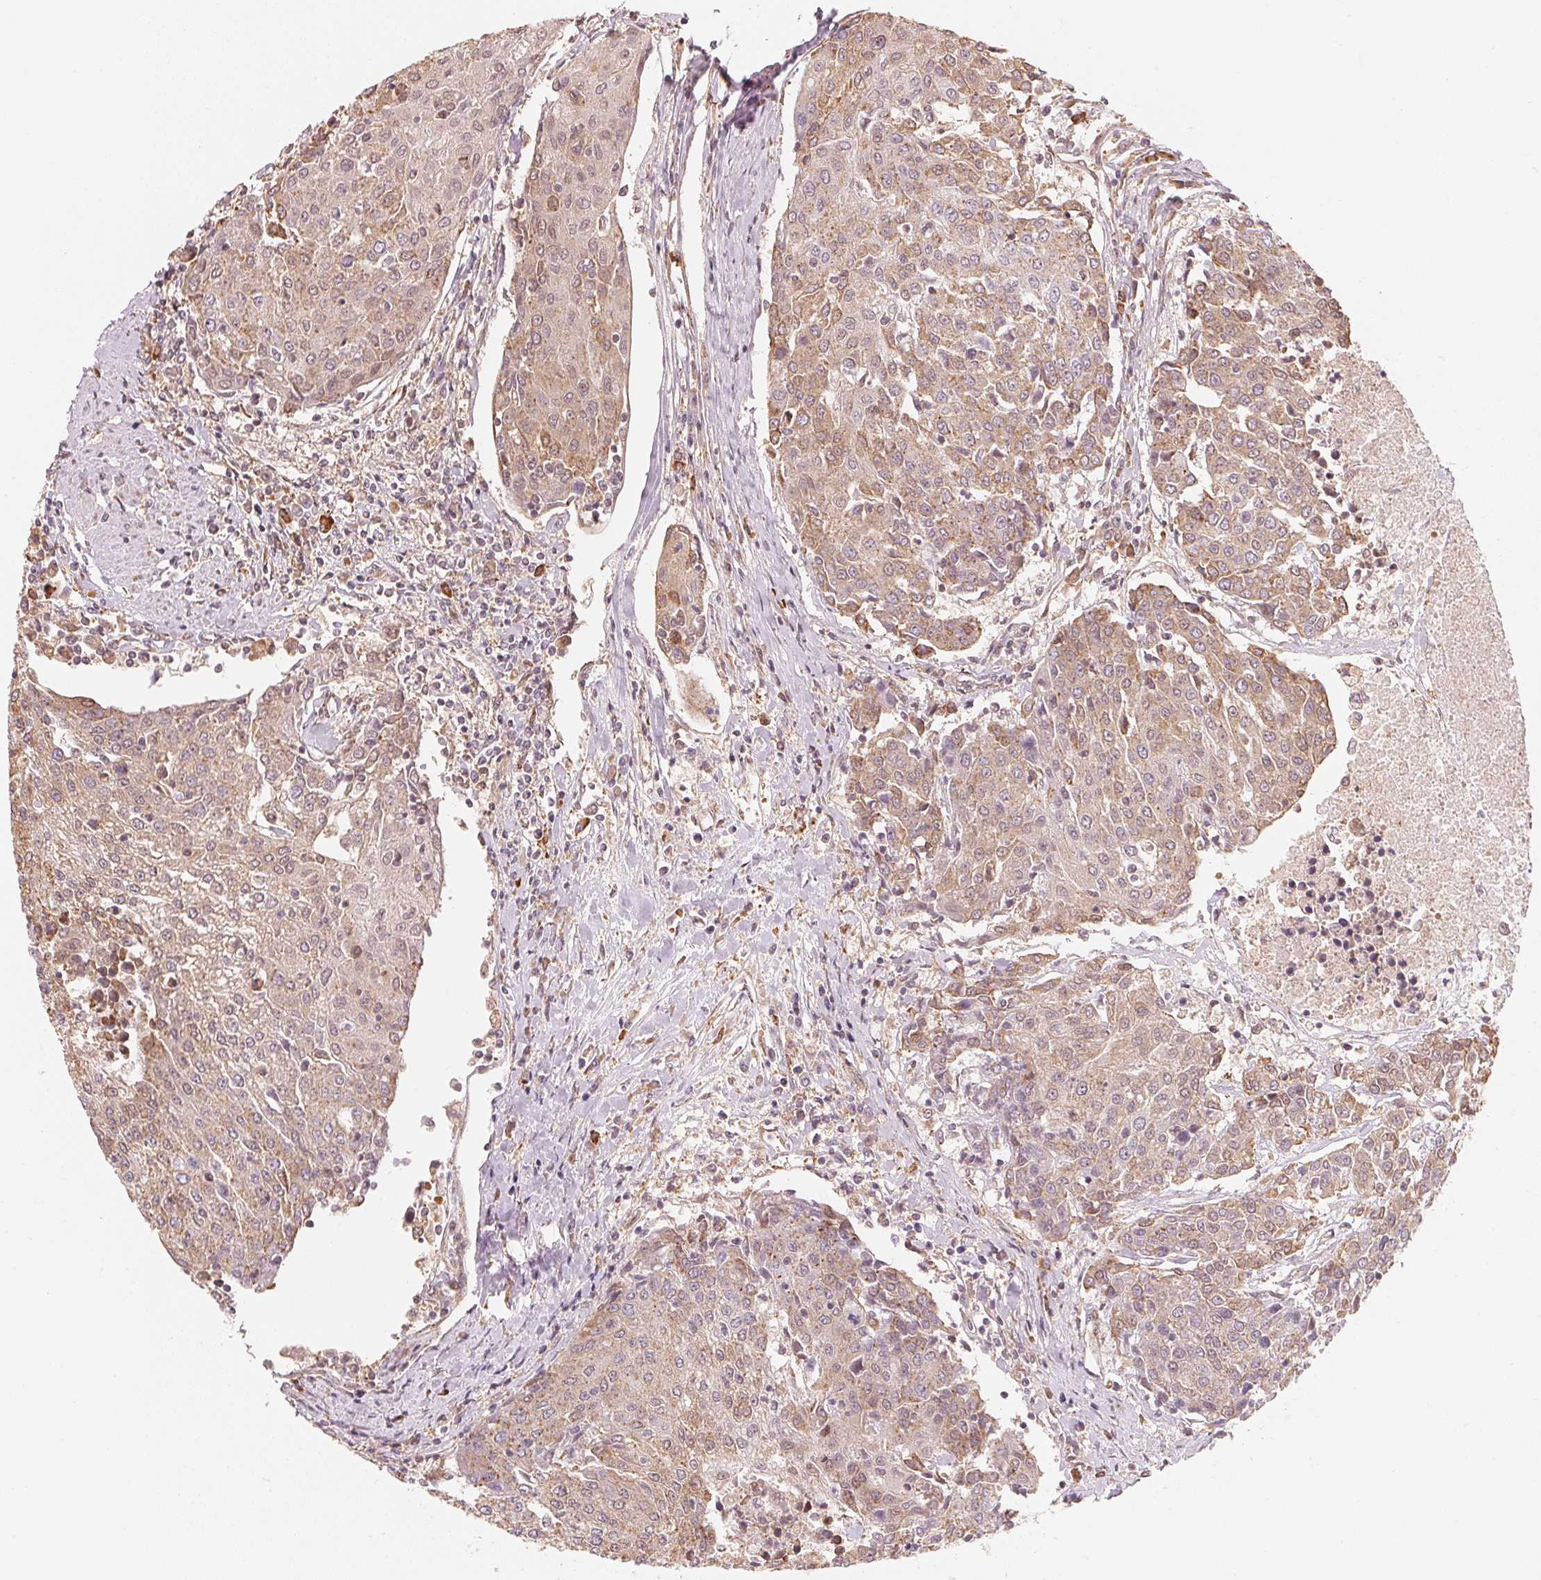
{"staining": {"intensity": "weak", "quantity": "25%-75%", "location": "cytoplasmic/membranous"}, "tissue": "urothelial cancer", "cell_type": "Tumor cells", "image_type": "cancer", "snomed": [{"axis": "morphology", "description": "Urothelial carcinoma, High grade"}, {"axis": "topography", "description": "Urinary bladder"}], "caption": "A high-resolution histopathology image shows immunohistochemistry (IHC) staining of urothelial cancer, which exhibits weak cytoplasmic/membranous expression in approximately 25%-75% of tumor cells.", "gene": "PRKN", "patient": {"sex": "female", "age": 85}}